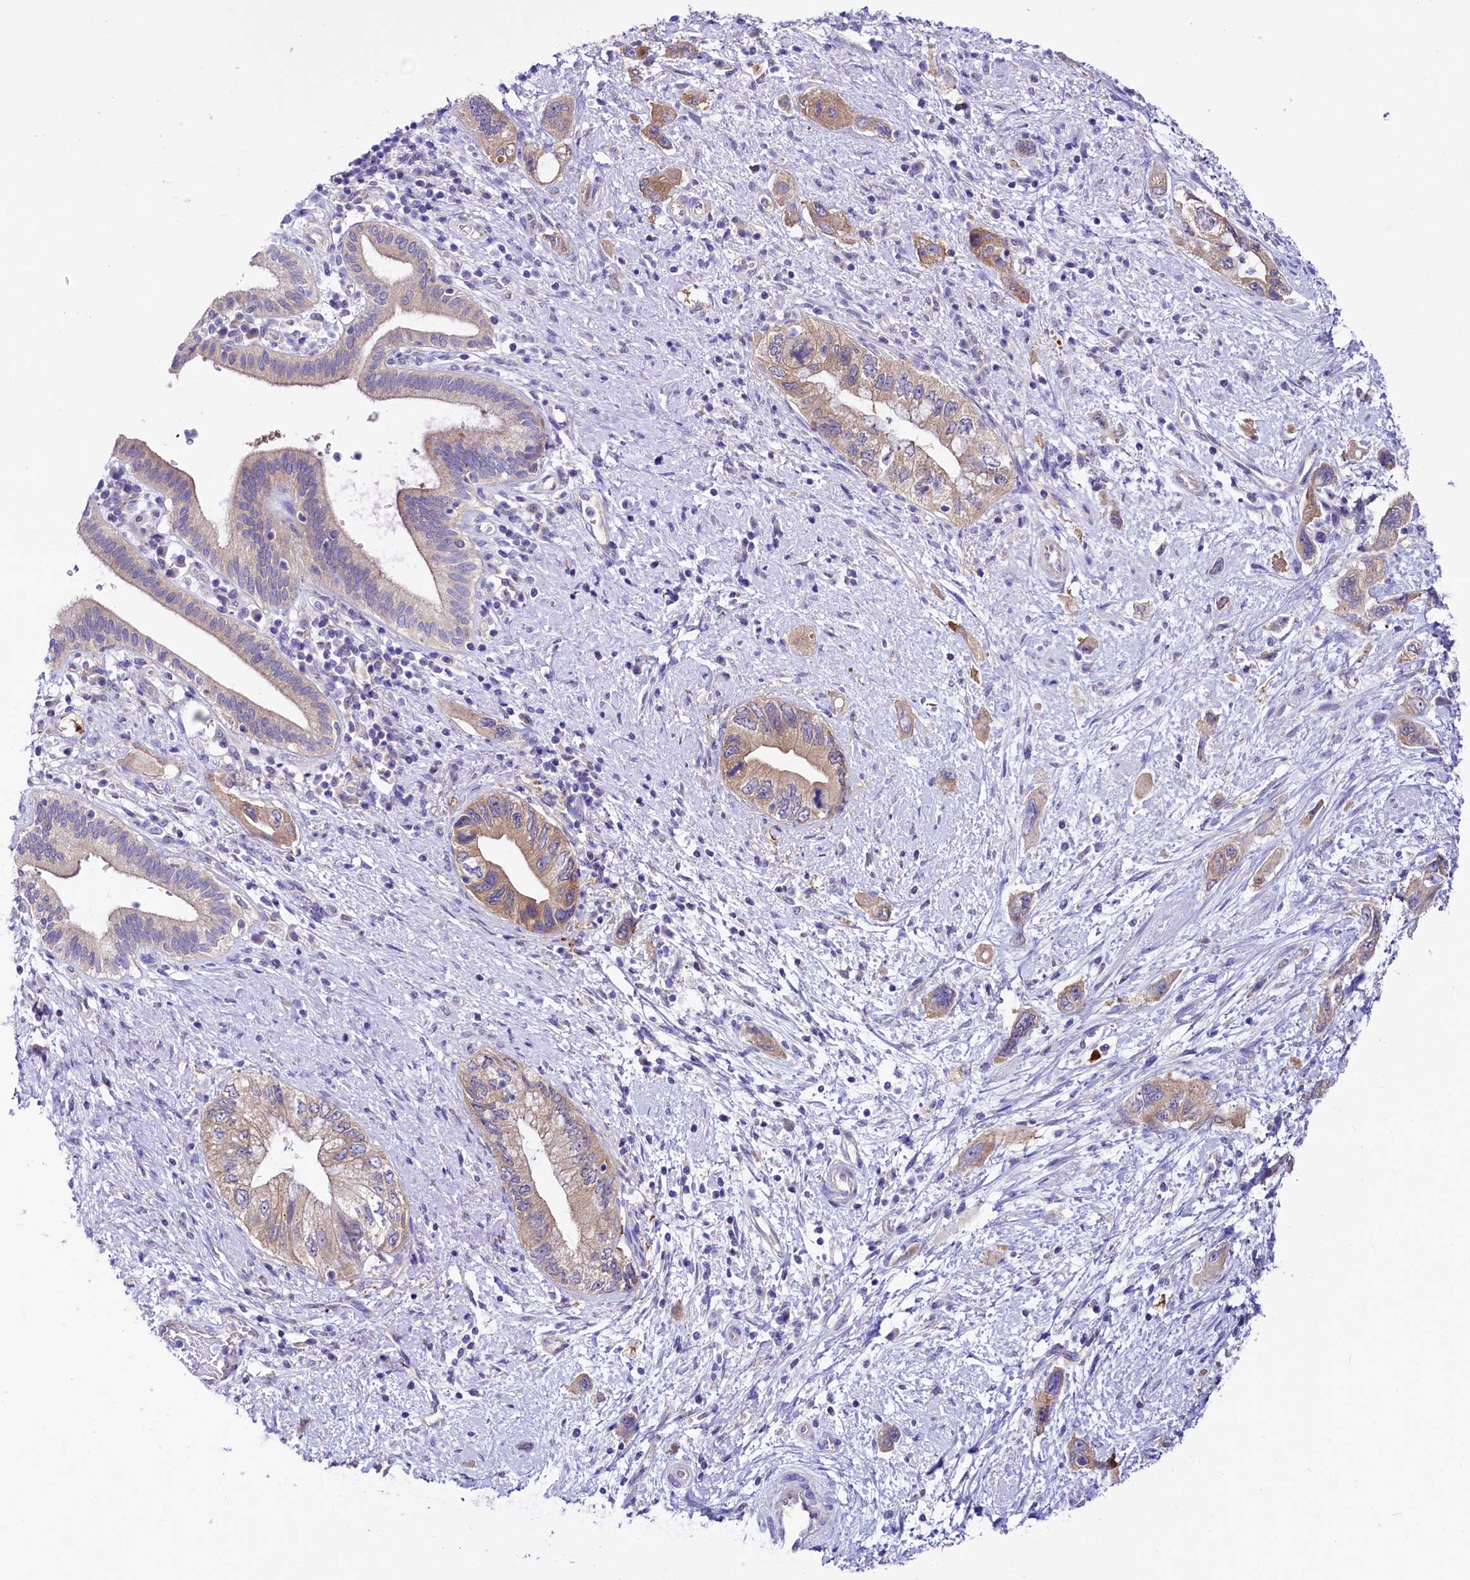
{"staining": {"intensity": "moderate", "quantity": "<25%", "location": "cytoplasmic/membranous"}, "tissue": "pancreatic cancer", "cell_type": "Tumor cells", "image_type": "cancer", "snomed": [{"axis": "morphology", "description": "Adenocarcinoma, NOS"}, {"axis": "topography", "description": "Pancreas"}], "caption": "This image shows pancreatic cancer (adenocarcinoma) stained with immunohistochemistry to label a protein in brown. The cytoplasmic/membranous of tumor cells show moderate positivity for the protein. Nuclei are counter-stained blue.", "gene": "ABHD5", "patient": {"sex": "female", "age": 73}}